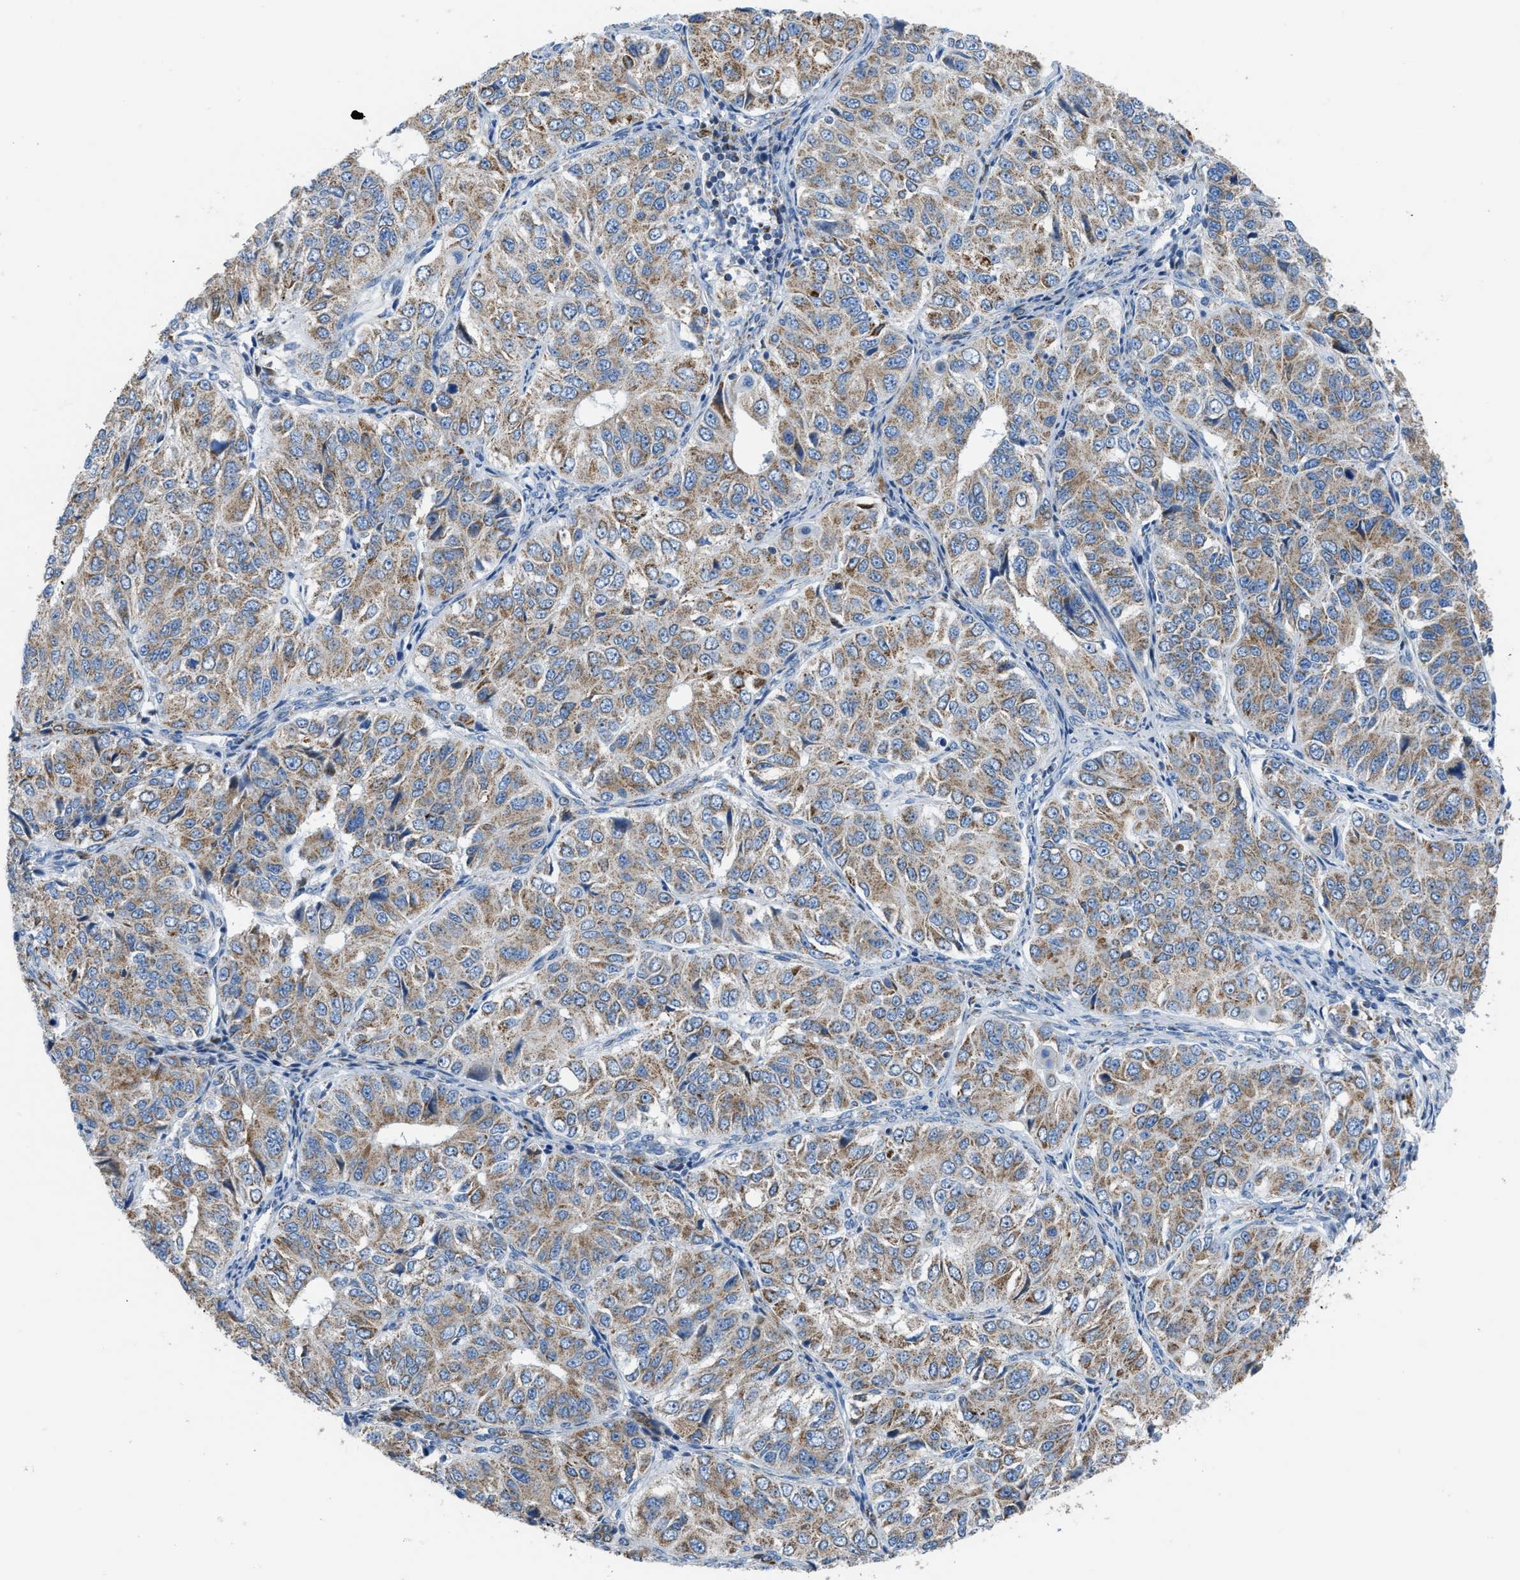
{"staining": {"intensity": "moderate", "quantity": ">75%", "location": "cytoplasmic/membranous"}, "tissue": "ovarian cancer", "cell_type": "Tumor cells", "image_type": "cancer", "snomed": [{"axis": "morphology", "description": "Carcinoma, endometroid"}, {"axis": "topography", "description": "Ovary"}], "caption": "About >75% of tumor cells in human ovarian endometroid carcinoma exhibit moderate cytoplasmic/membranous protein expression as visualized by brown immunohistochemical staining.", "gene": "ETFB", "patient": {"sex": "female", "age": 51}}